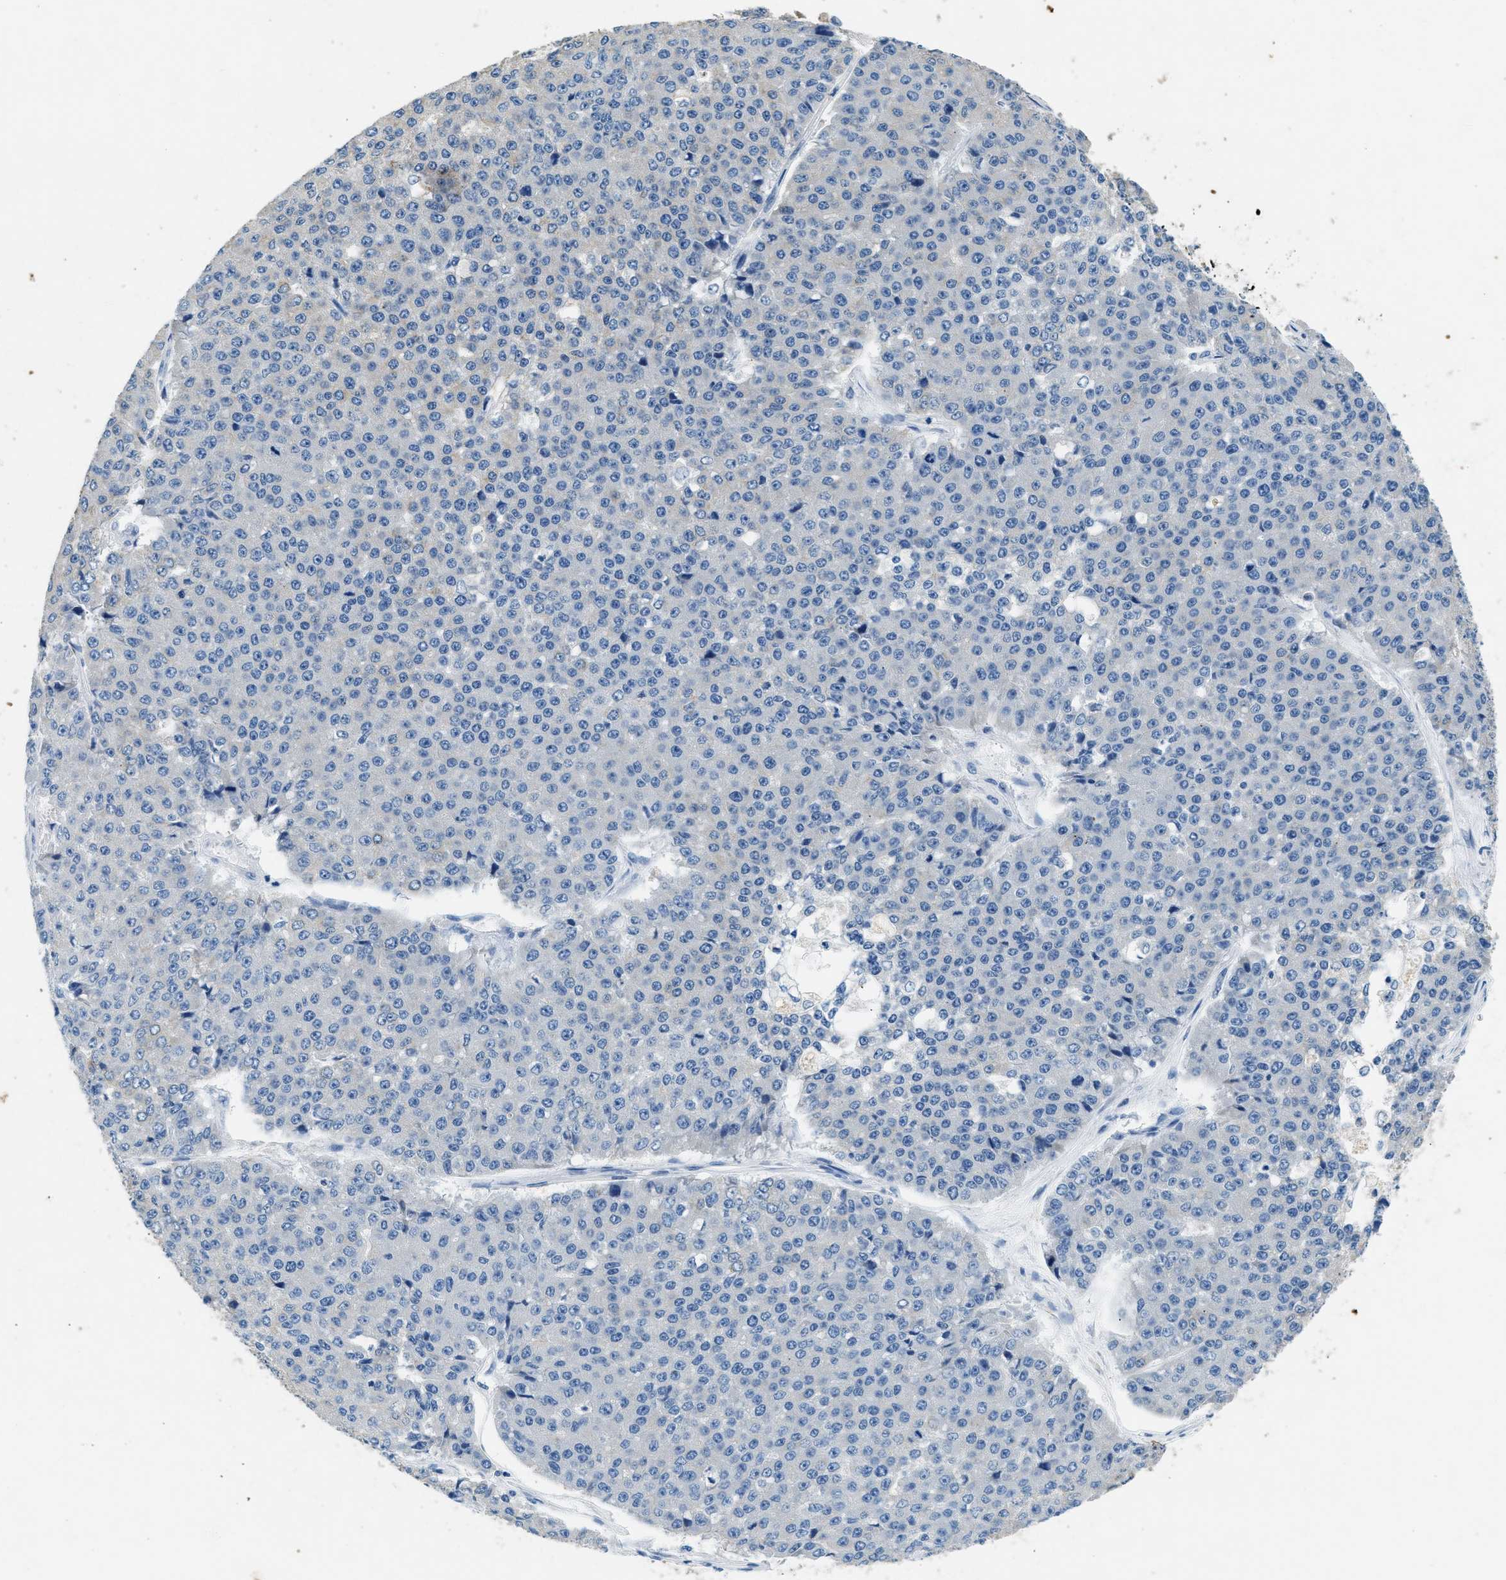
{"staining": {"intensity": "negative", "quantity": "none", "location": "none"}, "tissue": "pancreatic cancer", "cell_type": "Tumor cells", "image_type": "cancer", "snomed": [{"axis": "morphology", "description": "Adenocarcinoma, NOS"}, {"axis": "topography", "description": "Pancreas"}], "caption": "Immunohistochemical staining of human adenocarcinoma (pancreatic) reveals no significant expression in tumor cells.", "gene": "CFAP20", "patient": {"sex": "male", "age": 50}}